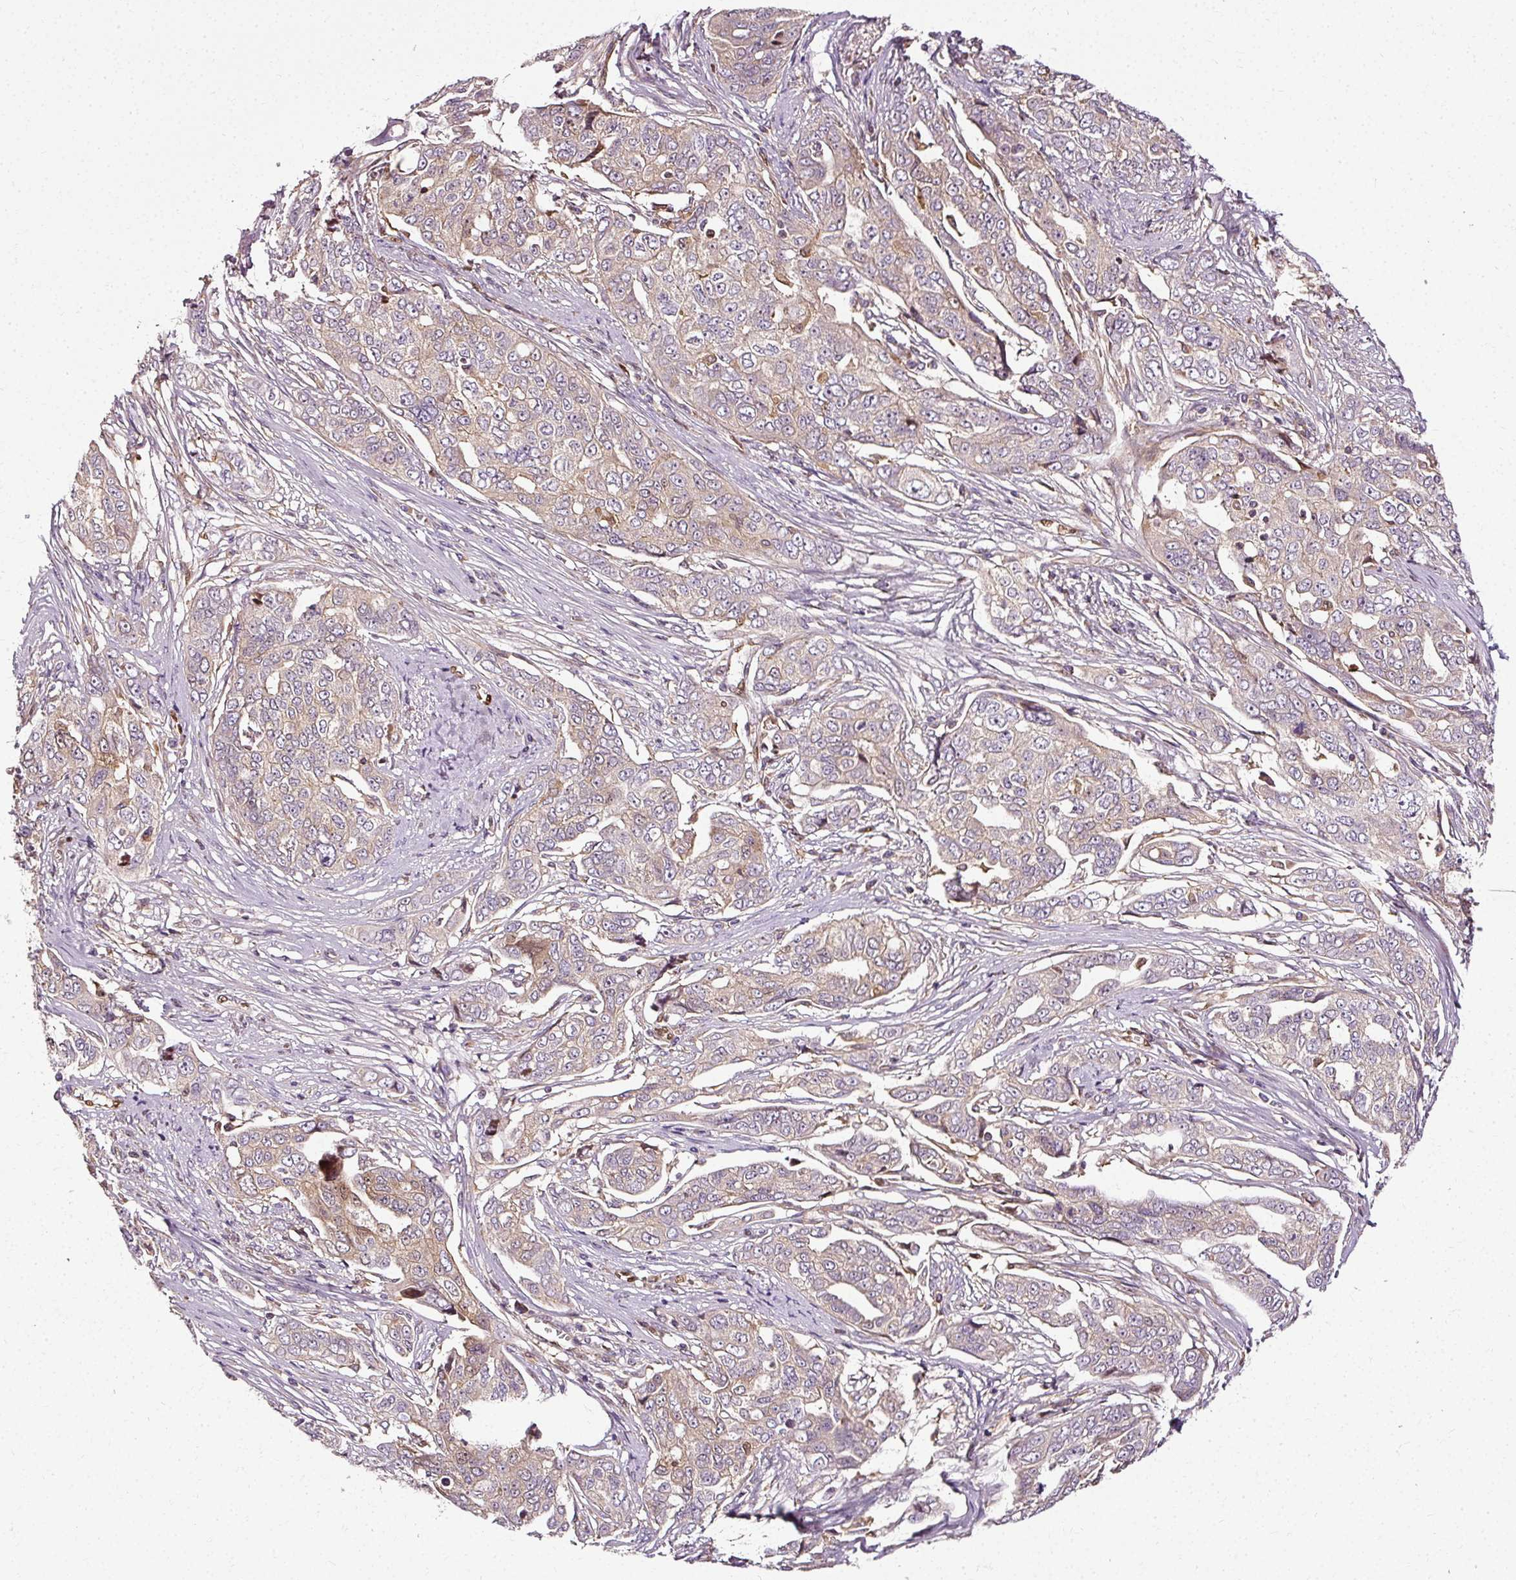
{"staining": {"intensity": "moderate", "quantity": "<25%", "location": "cytoplasmic/membranous"}, "tissue": "ovarian cancer", "cell_type": "Tumor cells", "image_type": "cancer", "snomed": [{"axis": "morphology", "description": "Carcinoma, endometroid"}, {"axis": "topography", "description": "Ovary"}], "caption": "Human ovarian cancer (endometroid carcinoma) stained with a brown dye shows moderate cytoplasmic/membranous positive positivity in approximately <25% of tumor cells.", "gene": "NAPA", "patient": {"sex": "female", "age": 70}}